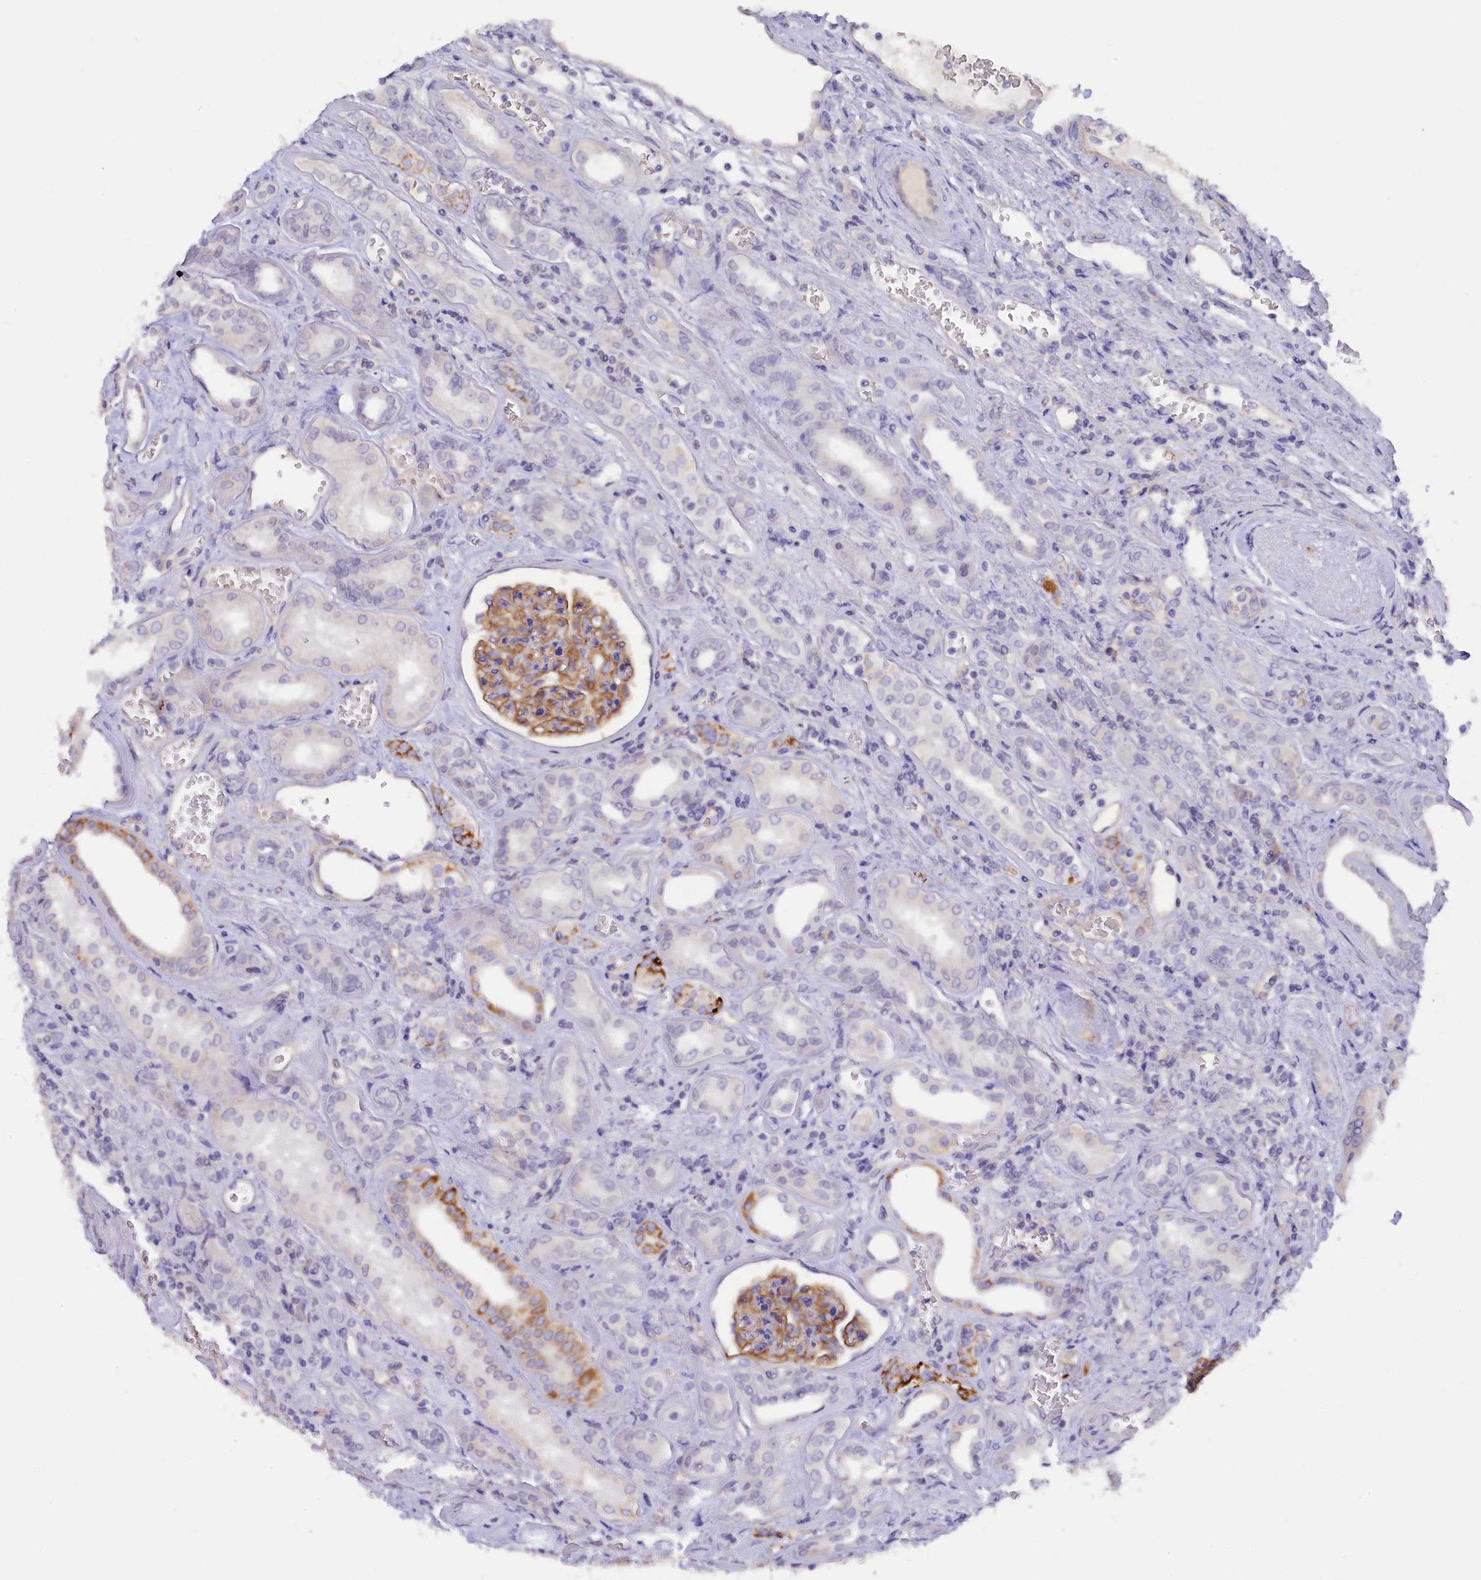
{"staining": {"intensity": "moderate", "quantity": ">75%", "location": "cytoplasmic/membranous"}, "tissue": "kidney", "cell_type": "Cells in glomeruli", "image_type": "normal", "snomed": [{"axis": "morphology", "description": "Normal tissue, NOS"}, {"axis": "morphology", "description": "Adenocarcinoma, NOS"}, {"axis": "topography", "description": "Kidney"}], "caption": "Immunohistochemistry of normal human kidney displays medium levels of moderate cytoplasmic/membranous staining in about >75% of cells in glomeruli. Nuclei are stained in blue.", "gene": "ZSWIM4", "patient": {"sex": "female", "age": 68}}